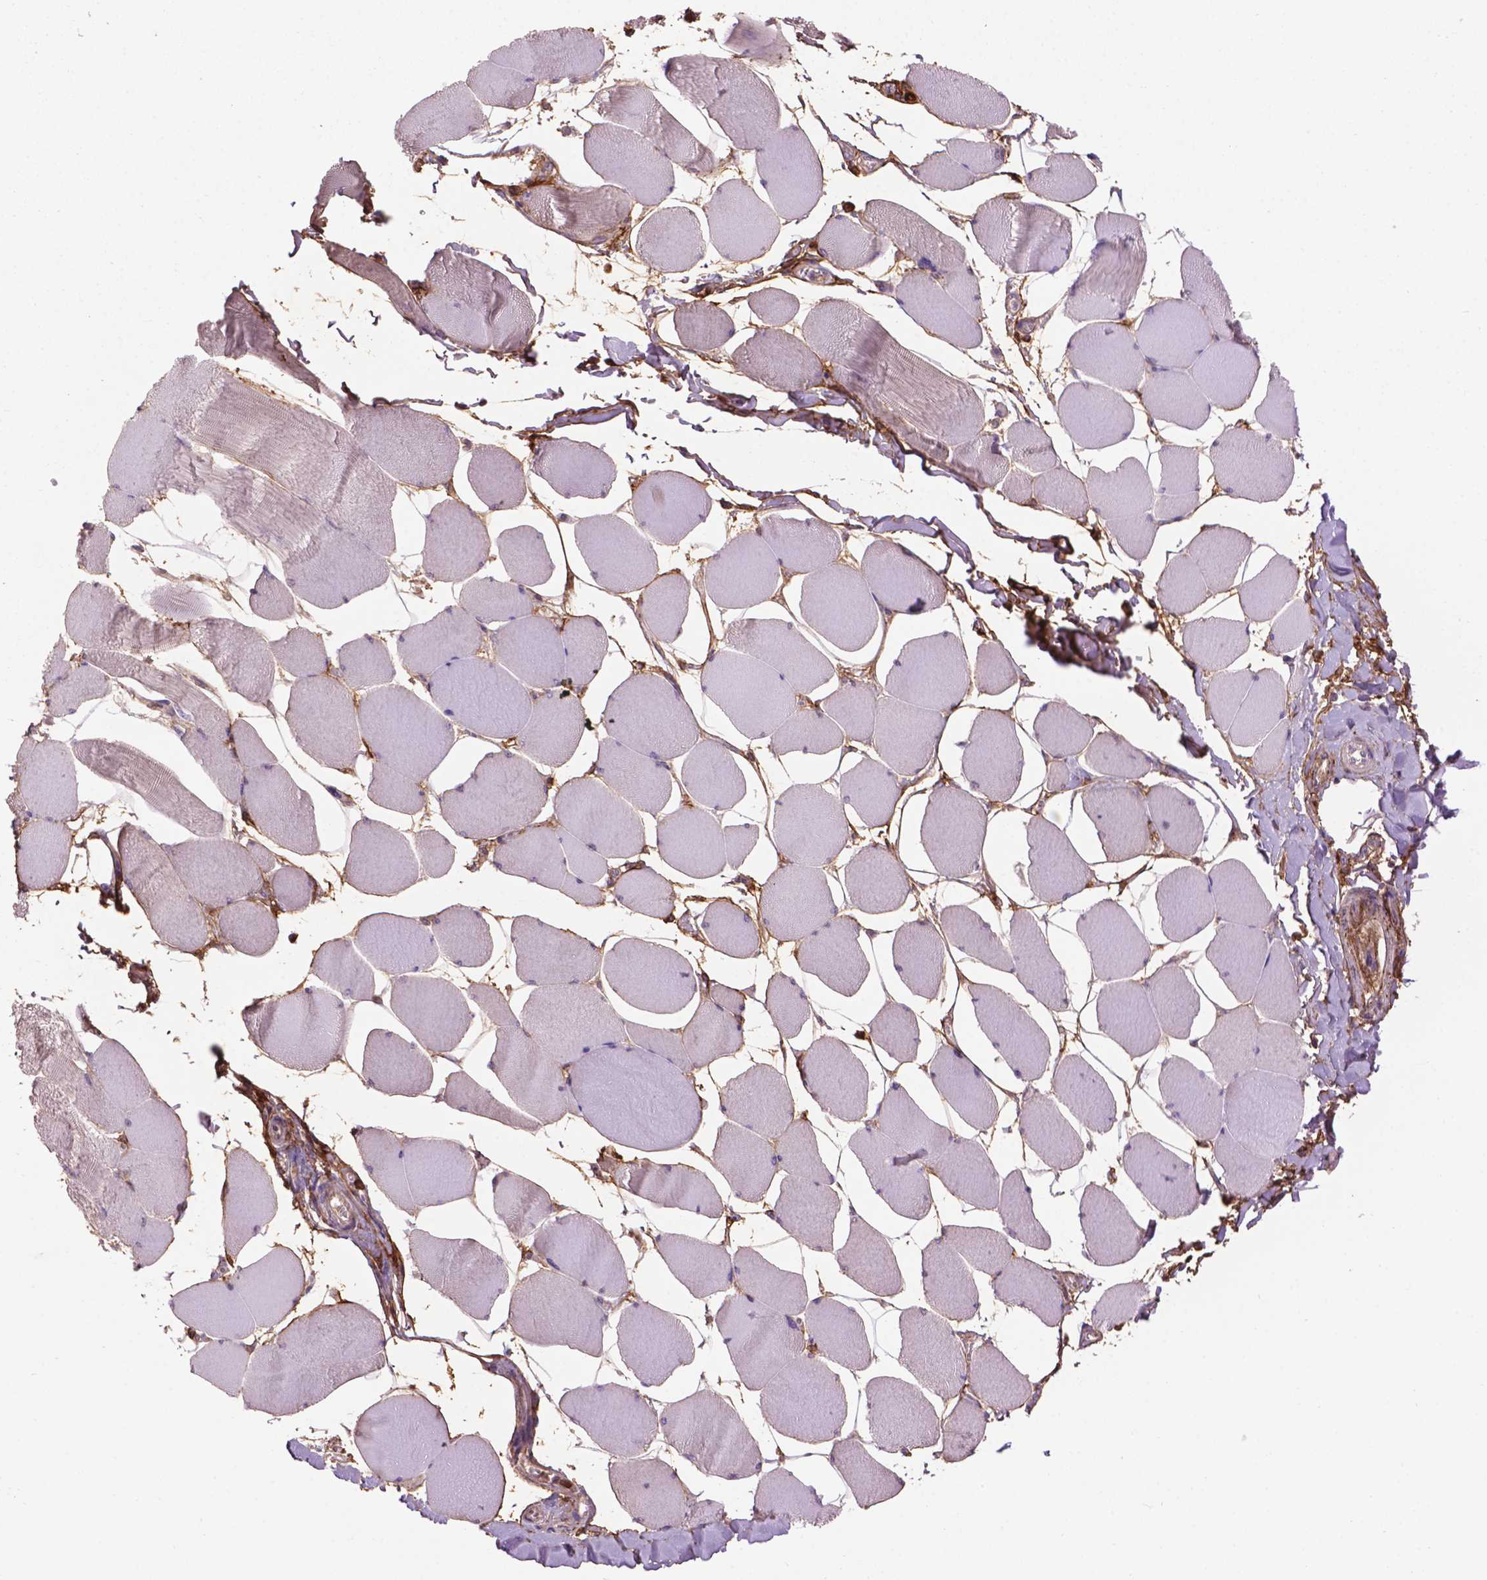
{"staining": {"intensity": "negative", "quantity": "none", "location": "none"}, "tissue": "skeletal muscle", "cell_type": "Myocytes", "image_type": "normal", "snomed": [{"axis": "morphology", "description": "Normal tissue, NOS"}, {"axis": "topography", "description": "Skeletal muscle"}], "caption": "IHC of unremarkable skeletal muscle shows no staining in myocytes. Nuclei are stained in blue.", "gene": "LRRC3C", "patient": {"sex": "female", "age": 75}}